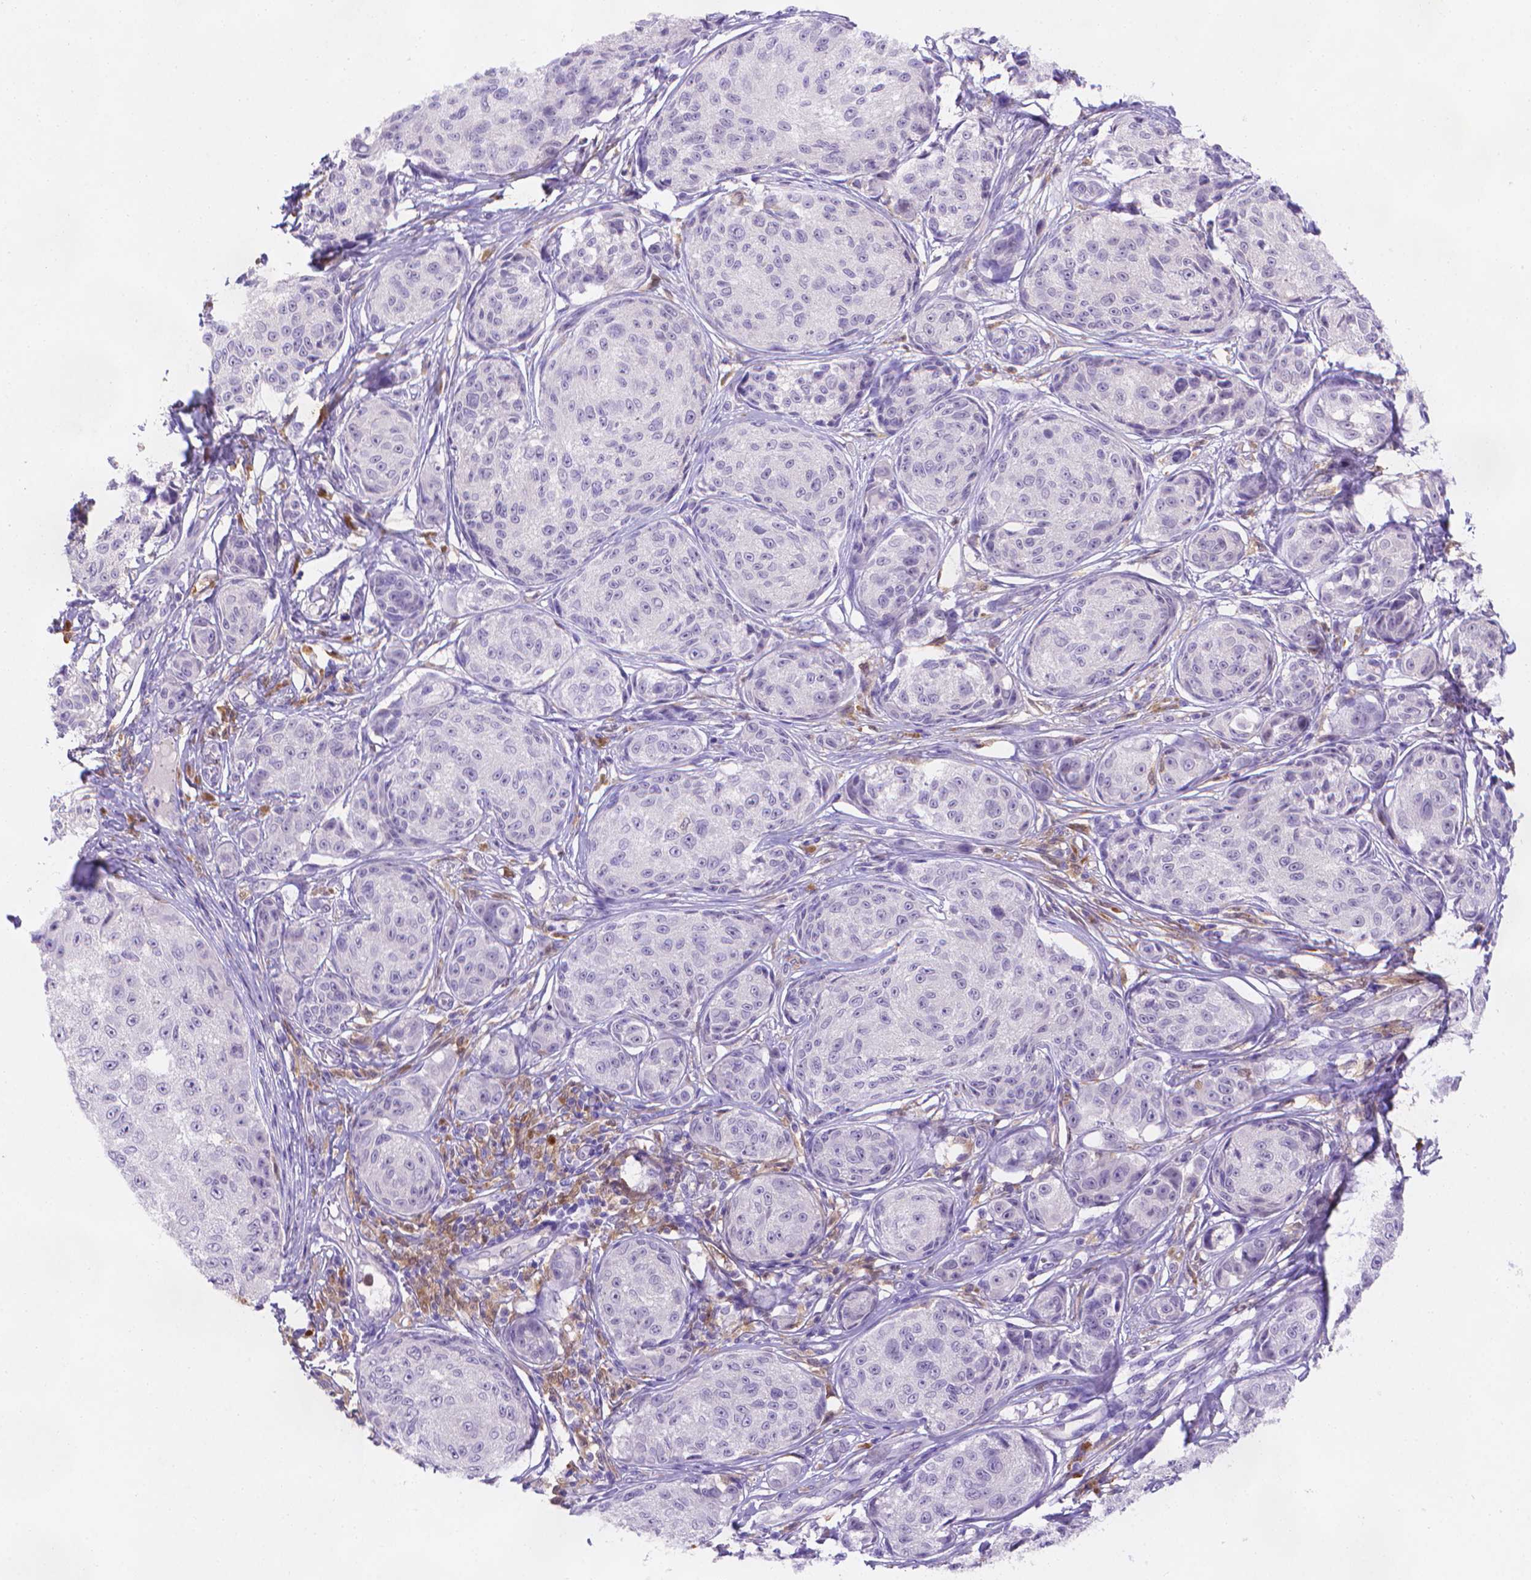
{"staining": {"intensity": "negative", "quantity": "none", "location": "none"}, "tissue": "melanoma", "cell_type": "Tumor cells", "image_type": "cancer", "snomed": [{"axis": "morphology", "description": "Malignant melanoma, NOS"}, {"axis": "topography", "description": "Skin"}], "caption": "DAB (3,3'-diaminobenzidine) immunohistochemical staining of malignant melanoma exhibits no significant expression in tumor cells.", "gene": "FGD2", "patient": {"sex": "male", "age": 61}}